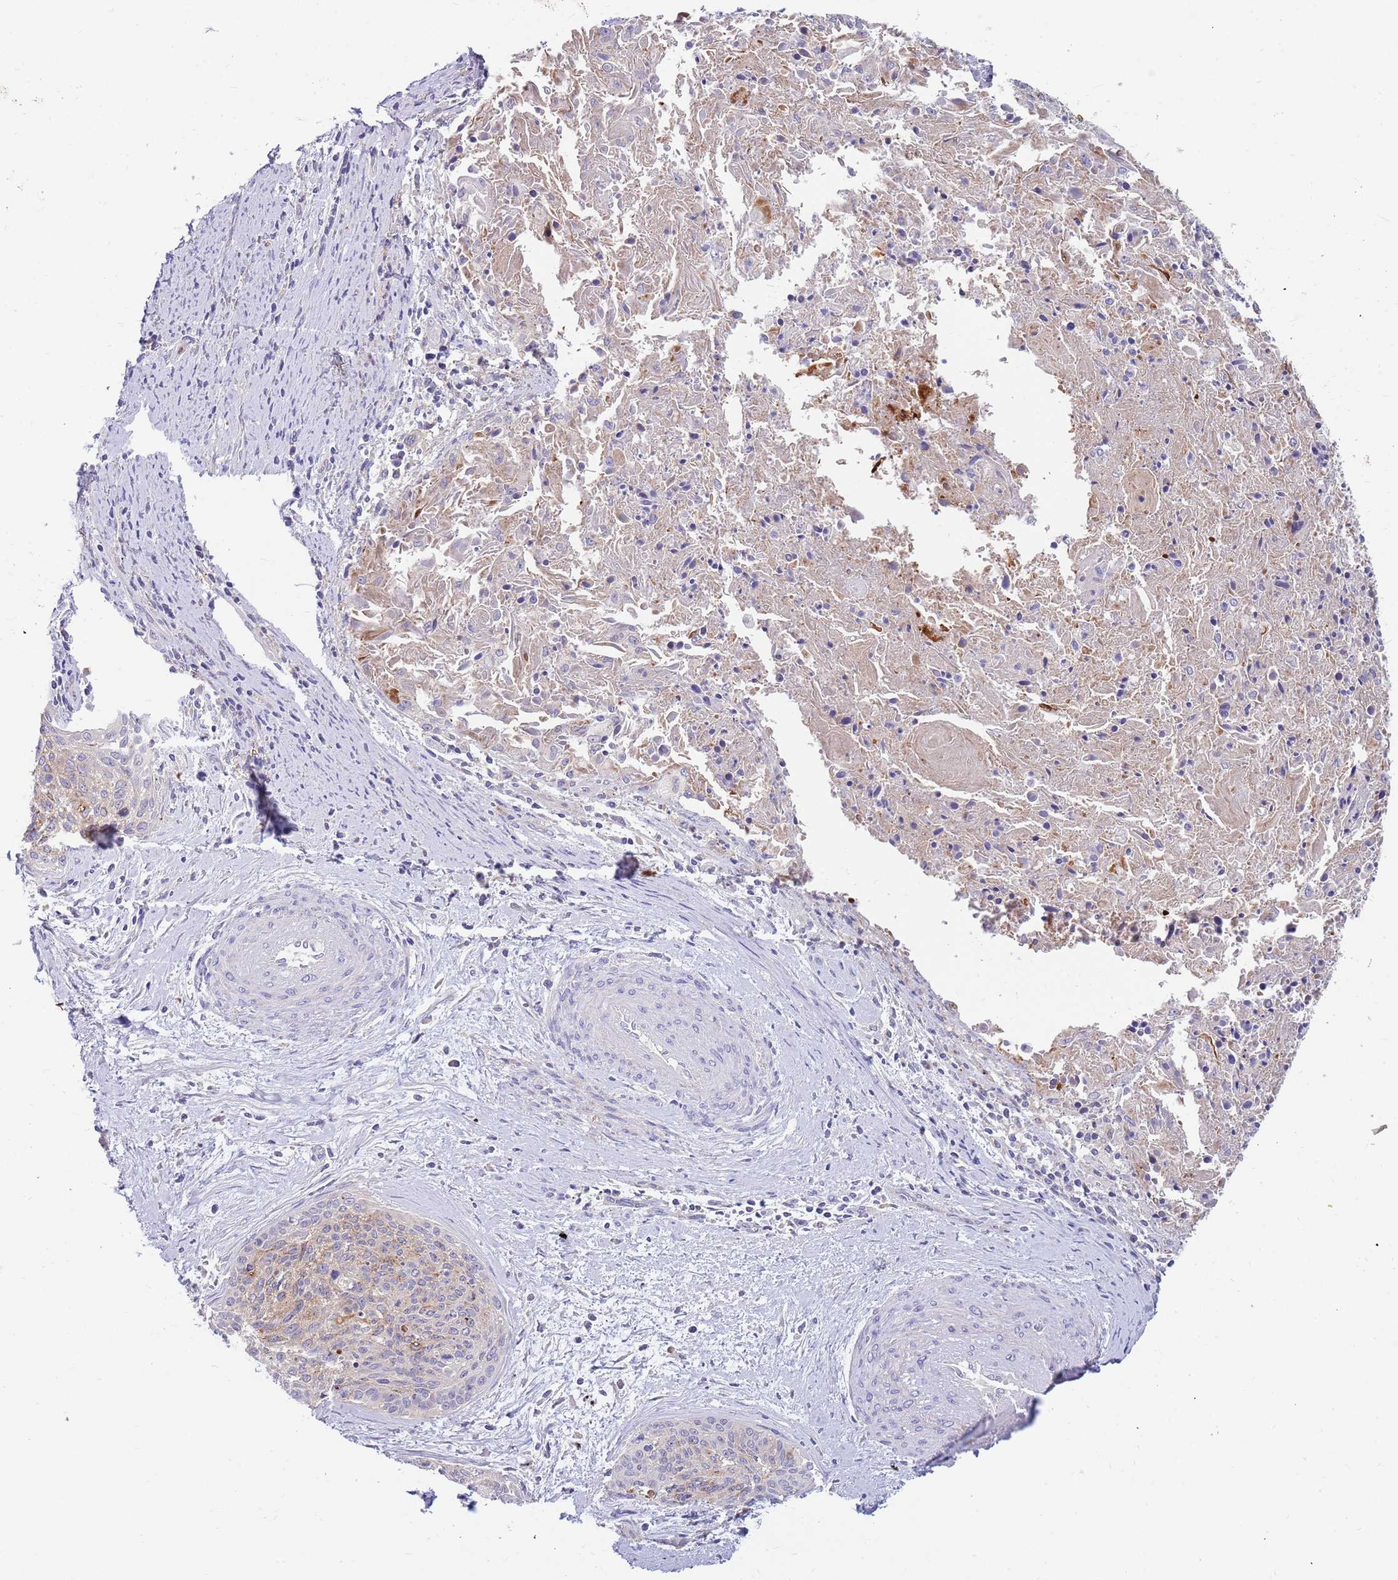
{"staining": {"intensity": "moderate", "quantity": "<25%", "location": "cytoplasmic/membranous"}, "tissue": "cervical cancer", "cell_type": "Tumor cells", "image_type": "cancer", "snomed": [{"axis": "morphology", "description": "Squamous cell carcinoma, NOS"}, {"axis": "topography", "description": "Cervix"}], "caption": "Brown immunohistochemical staining in cervical squamous cell carcinoma demonstrates moderate cytoplasmic/membranous staining in approximately <25% of tumor cells.", "gene": "BORCS5", "patient": {"sex": "female", "age": 55}}